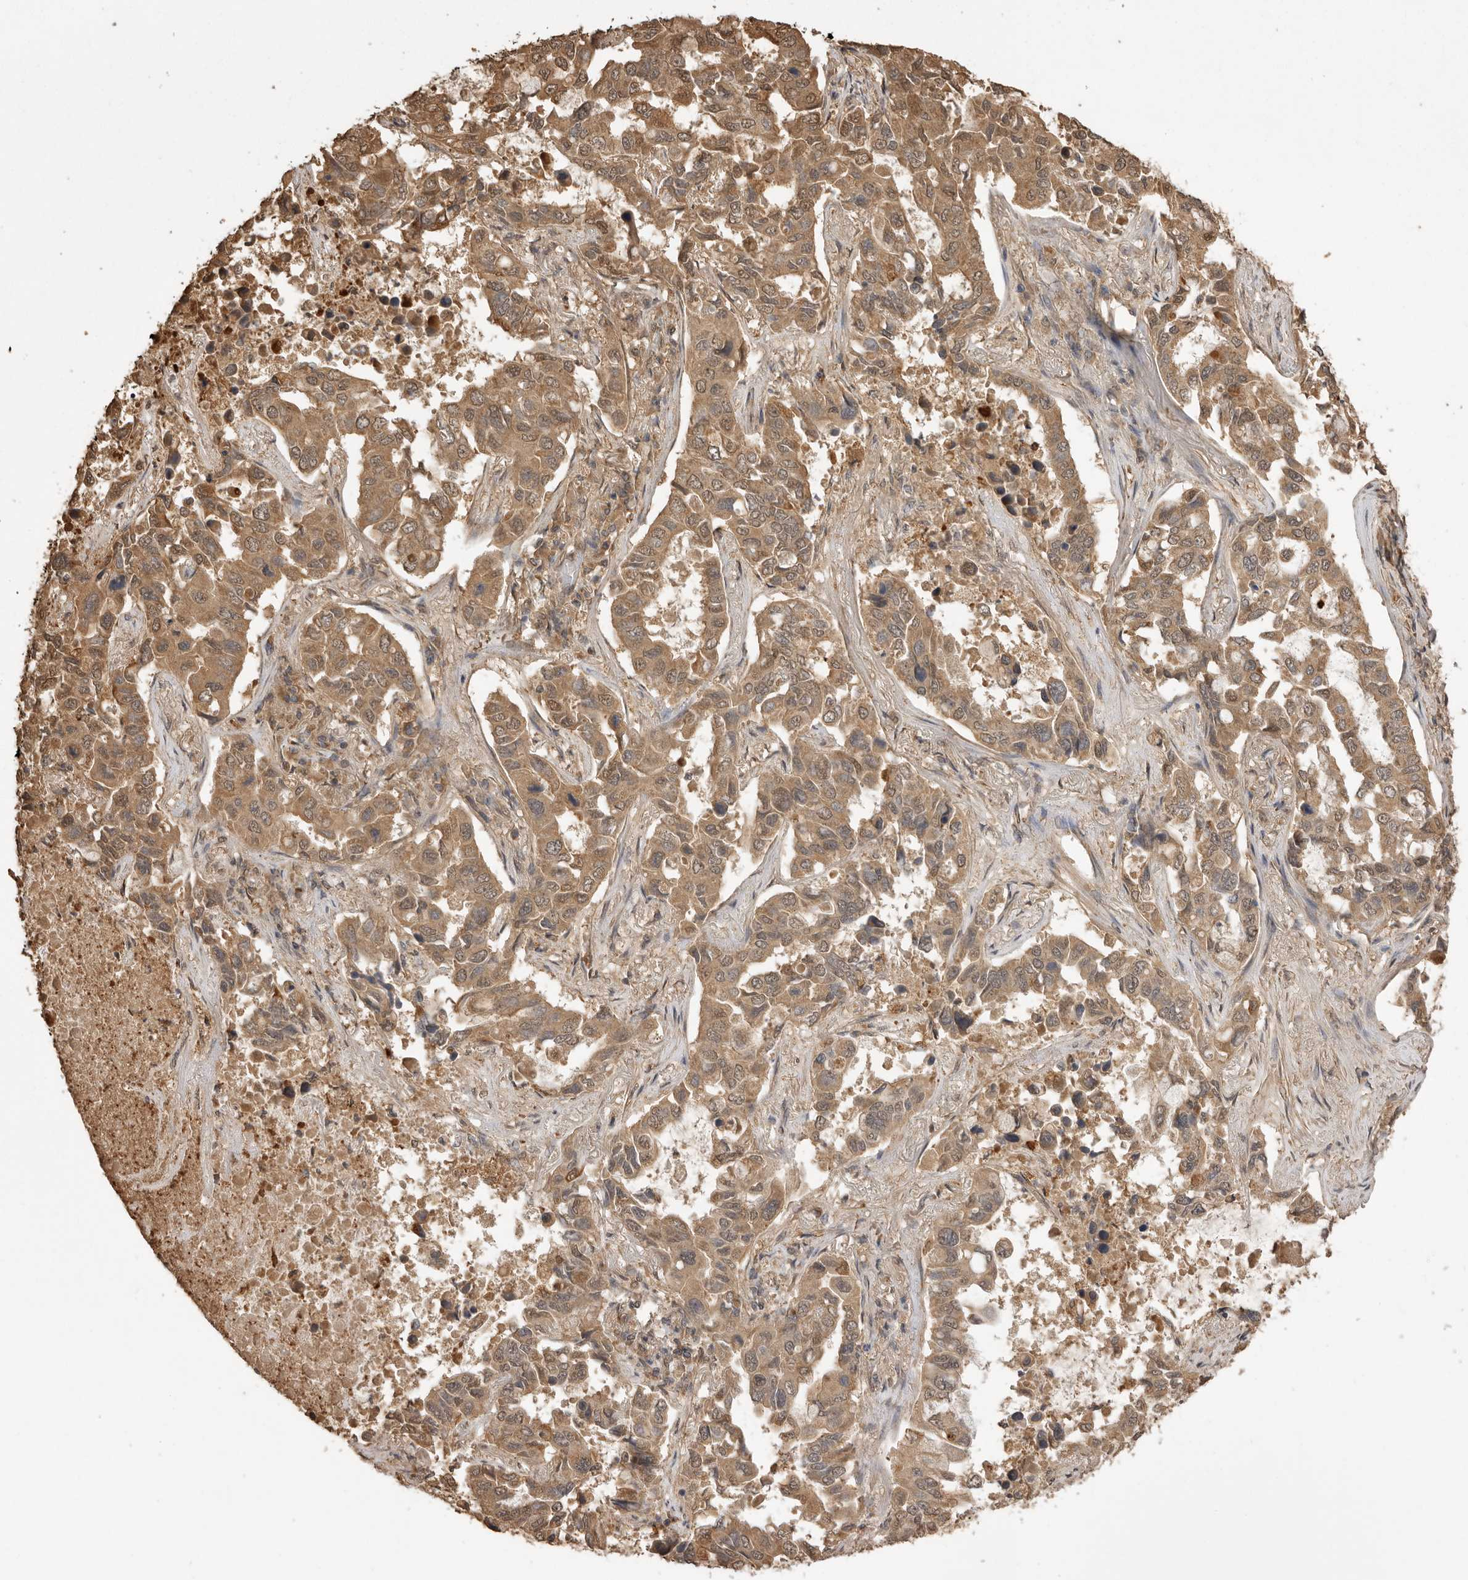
{"staining": {"intensity": "moderate", "quantity": ">75%", "location": "cytoplasmic/membranous"}, "tissue": "lung cancer", "cell_type": "Tumor cells", "image_type": "cancer", "snomed": [{"axis": "morphology", "description": "Adenocarcinoma, NOS"}, {"axis": "topography", "description": "Lung"}], "caption": "A medium amount of moderate cytoplasmic/membranous staining is appreciated in approximately >75% of tumor cells in lung adenocarcinoma tissue.", "gene": "JAG2", "patient": {"sex": "male", "age": 64}}